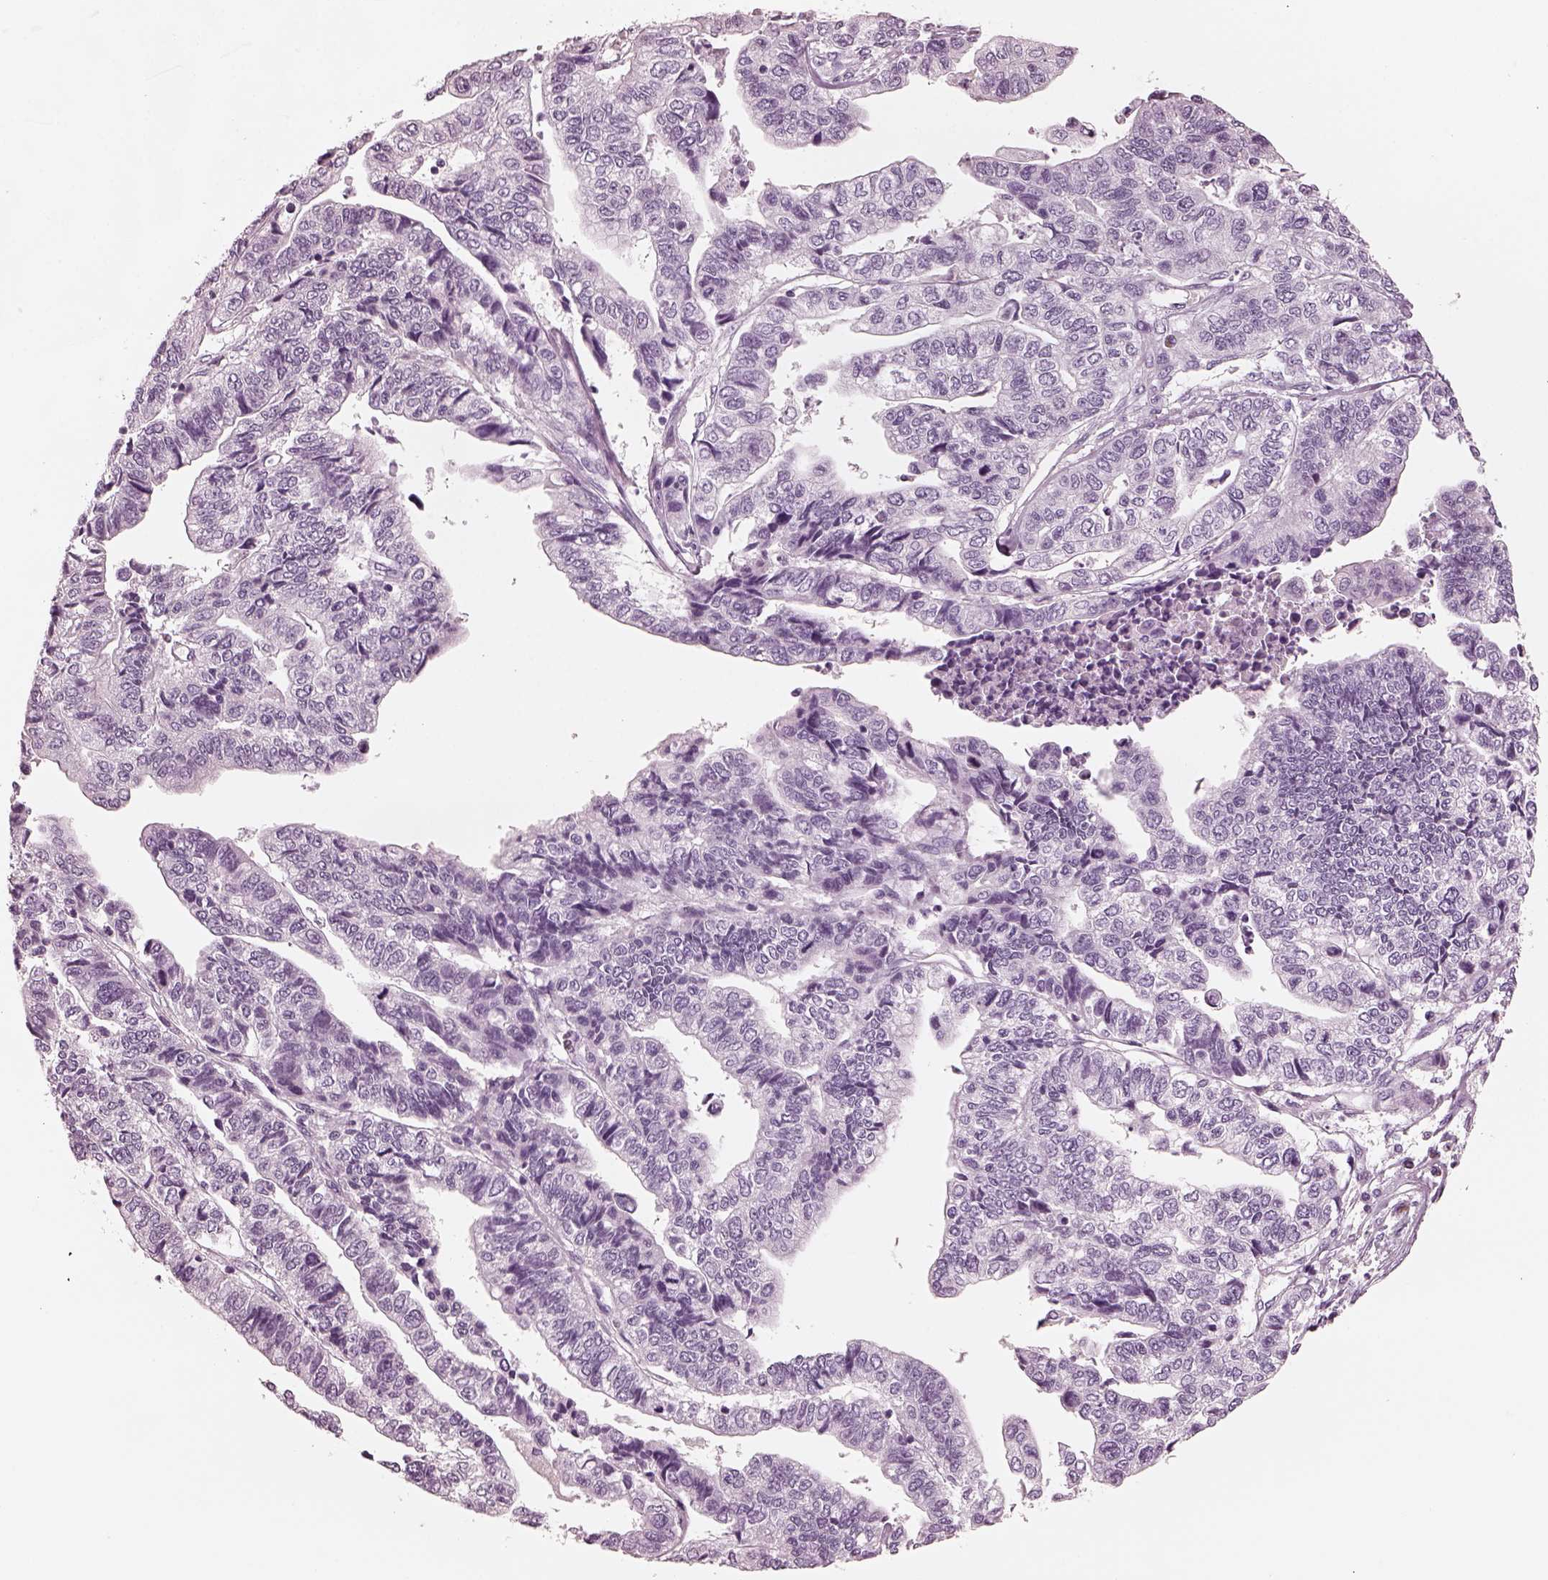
{"staining": {"intensity": "negative", "quantity": "none", "location": "none"}, "tissue": "stomach cancer", "cell_type": "Tumor cells", "image_type": "cancer", "snomed": [{"axis": "morphology", "description": "Adenocarcinoma, NOS"}, {"axis": "topography", "description": "Stomach, upper"}], "caption": "Tumor cells are negative for protein expression in human adenocarcinoma (stomach). The staining was performed using DAB to visualize the protein expression in brown, while the nuclei were stained in blue with hematoxylin (Magnification: 20x).", "gene": "CSH1", "patient": {"sex": "female", "age": 67}}